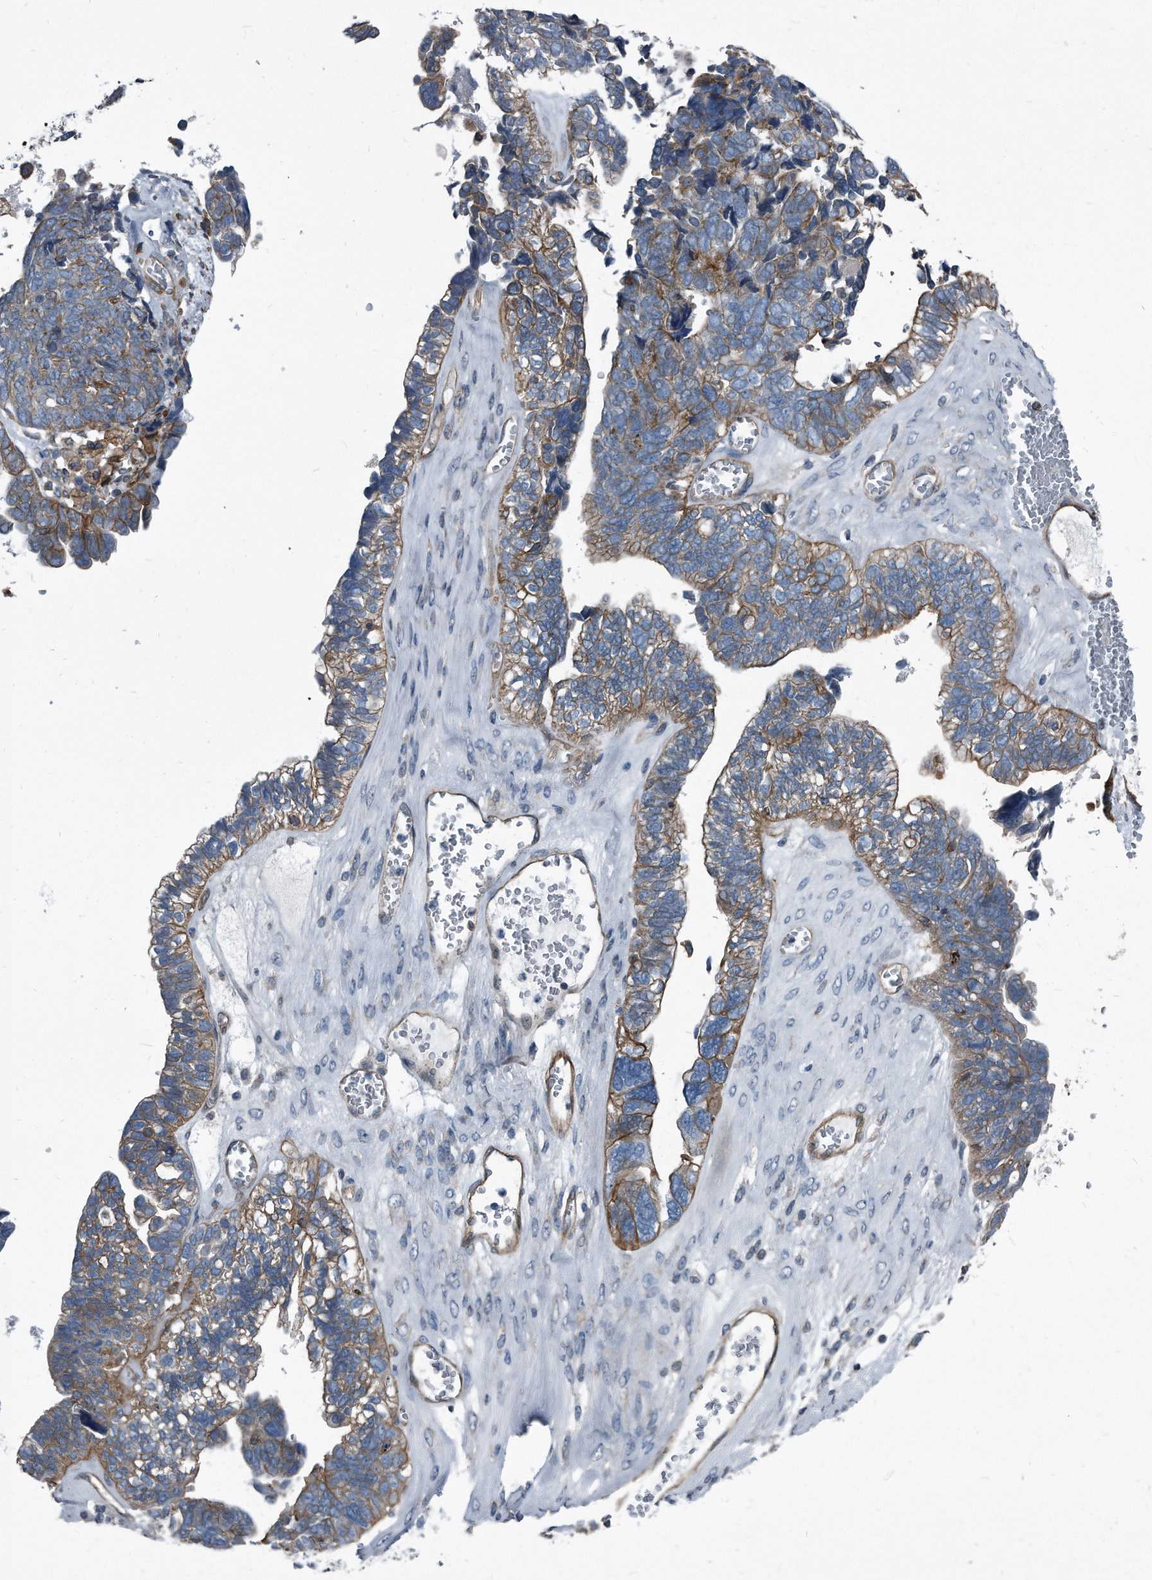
{"staining": {"intensity": "moderate", "quantity": "25%-75%", "location": "cytoplasmic/membranous"}, "tissue": "ovarian cancer", "cell_type": "Tumor cells", "image_type": "cancer", "snomed": [{"axis": "morphology", "description": "Cystadenocarcinoma, serous, NOS"}, {"axis": "topography", "description": "Ovary"}], "caption": "Immunohistochemistry (IHC) (DAB (3,3'-diaminobenzidine)) staining of human ovarian cancer (serous cystadenocarcinoma) displays moderate cytoplasmic/membranous protein positivity in about 25%-75% of tumor cells.", "gene": "PLEC", "patient": {"sex": "female", "age": 79}}